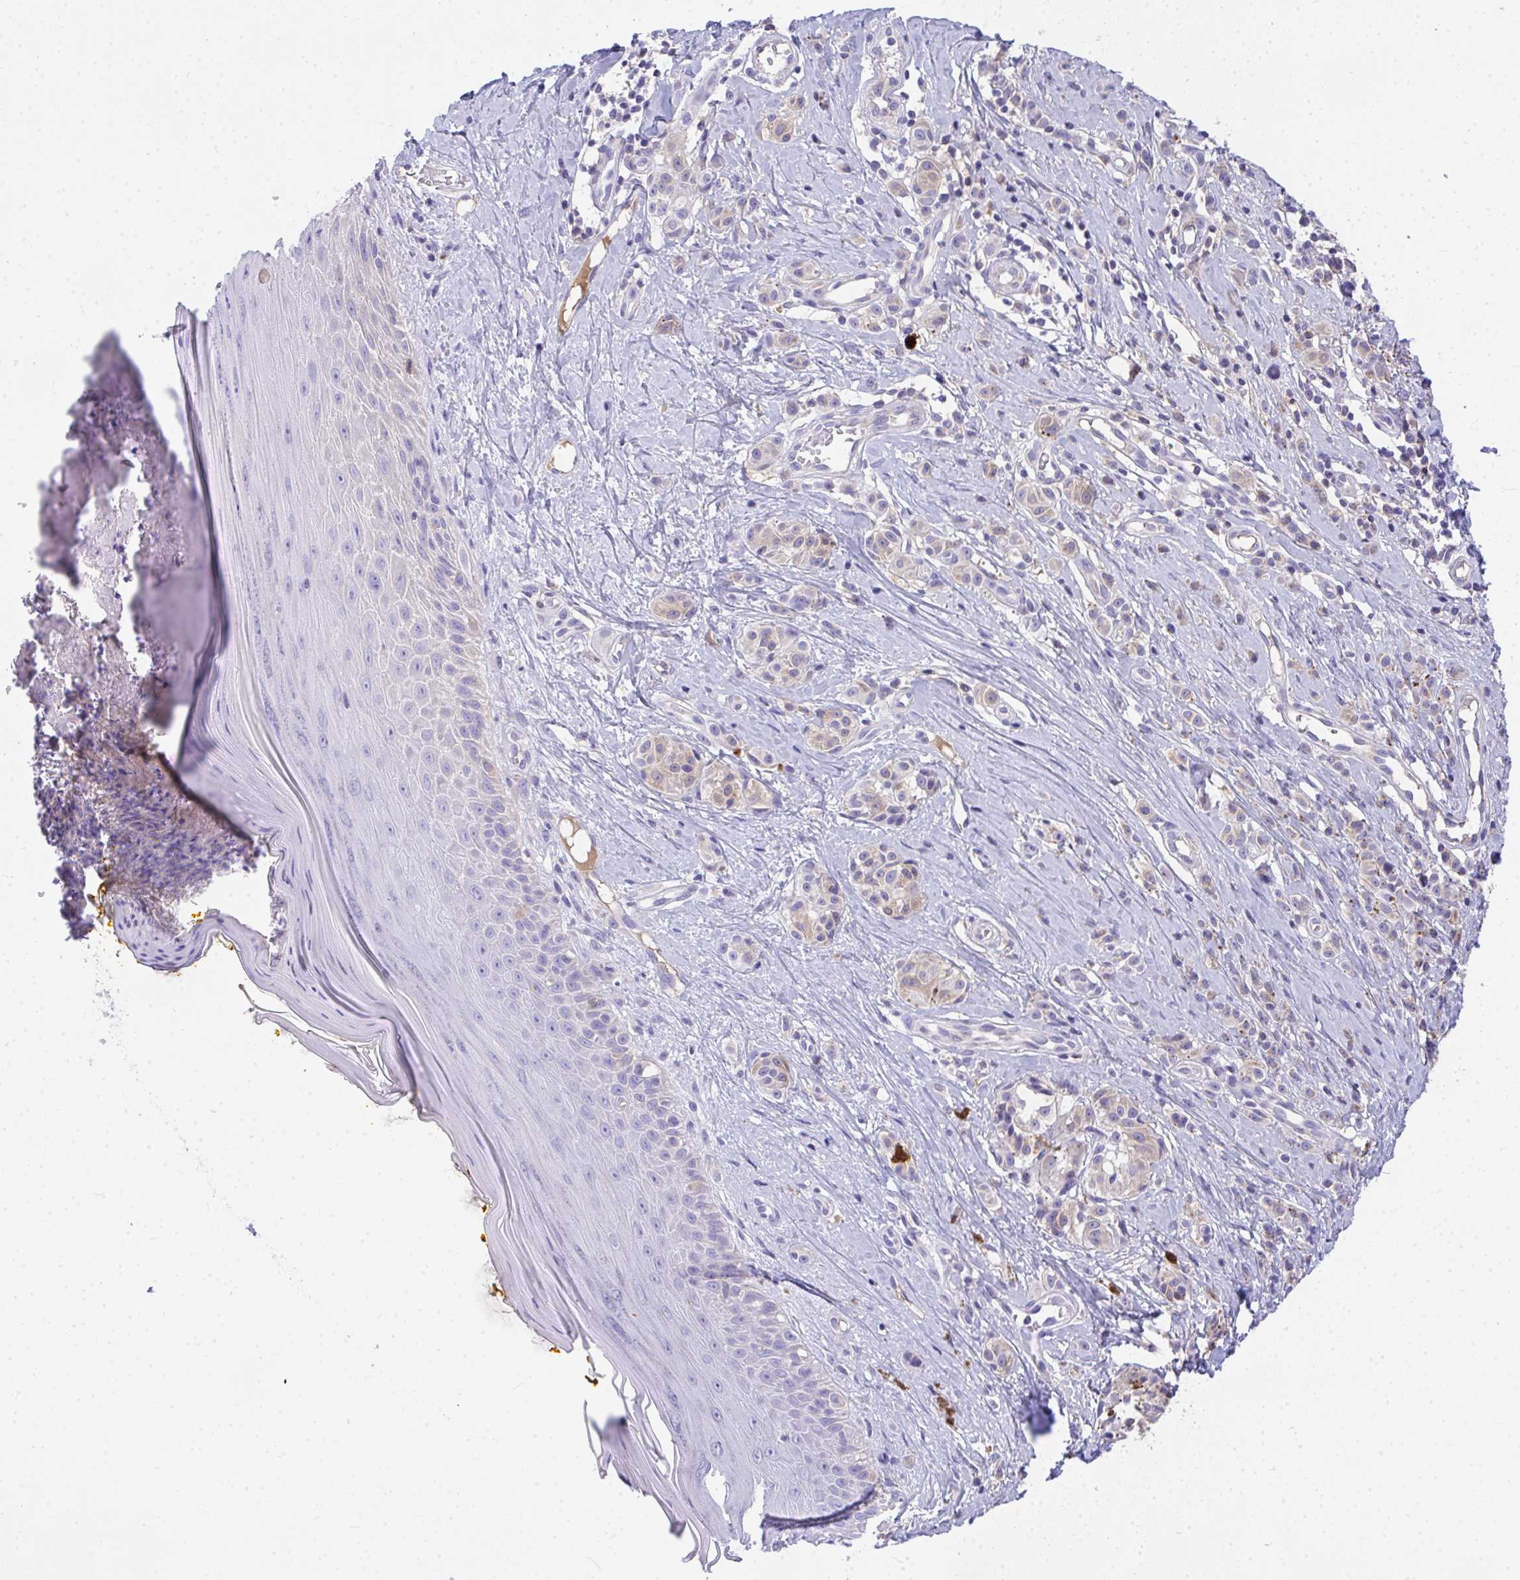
{"staining": {"intensity": "negative", "quantity": "none", "location": "none"}, "tissue": "melanoma", "cell_type": "Tumor cells", "image_type": "cancer", "snomed": [{"axis": "morphology", "description": "Malignant melanoma, NOS"}, {"axis": "topography", "description": "Skin"}], "caption": "The image exhibits no staining of tumor cells in malignant melanoma.", "gene": "COA5", "patient": {"sex": "male", "age": 74}}